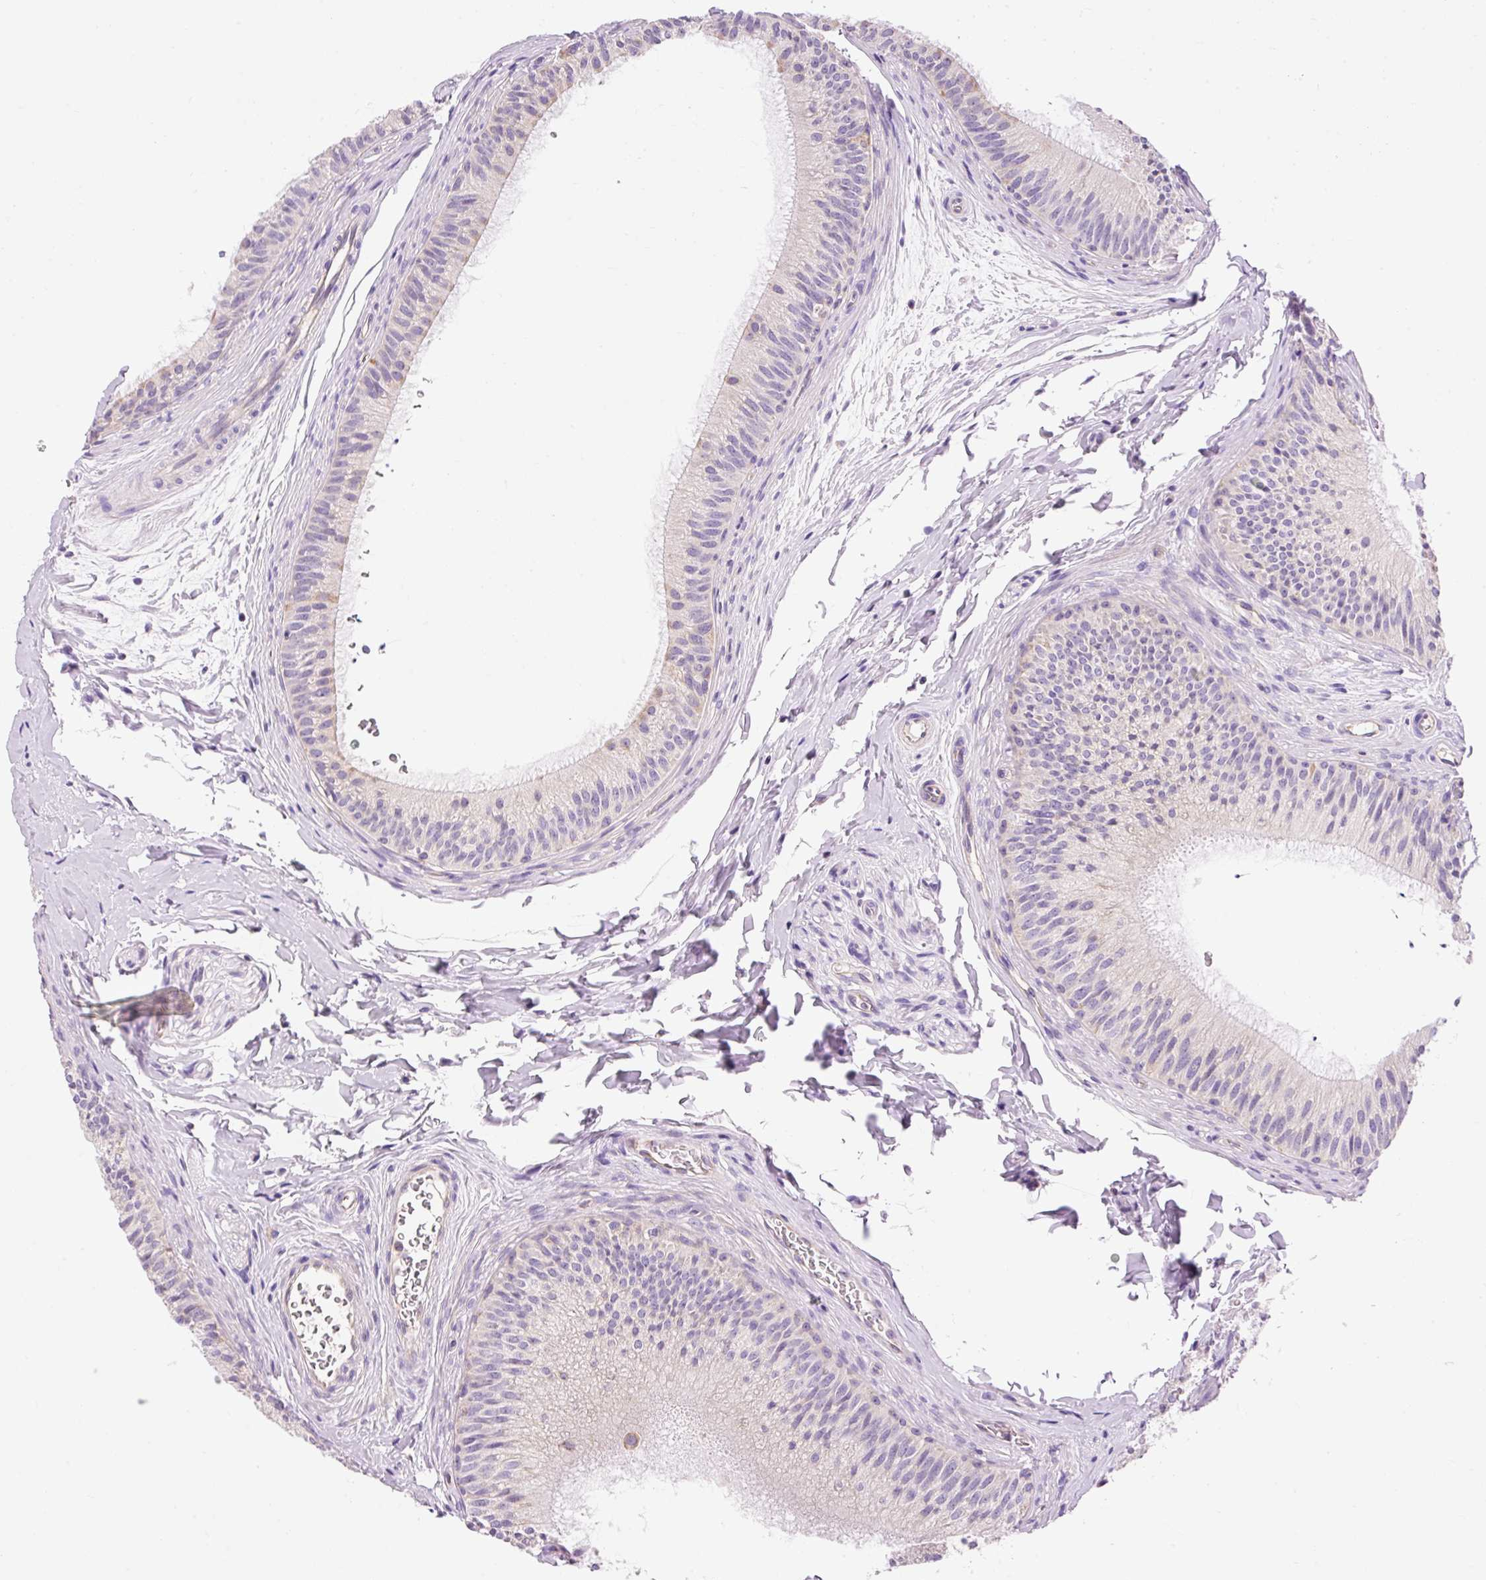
{"staining": {"intensity": "negative", "quantity": "none", "location": "none"}, "tissue": "epididymis", "cell_type": "Glandular cells", "image_type": "normal", "snomed": [{"axis": "morphology", "description": "Normal tissue, NOS"}, {"axis": "topography", "description": "Epididymis"}], "caption": "IHC micrograph of benign epididymis: epididymis stained with DAB (3,3'-diaminobenzidine) exhibits no significant protein staining in glandular cells. The staining is performed using DAB (3,3'-diaminobenzidine) brown chromogen with nuclei counter-stained in using hematoxylin.", "gene": "IMMT", "patient": {"sex": "male", "age": 24}}